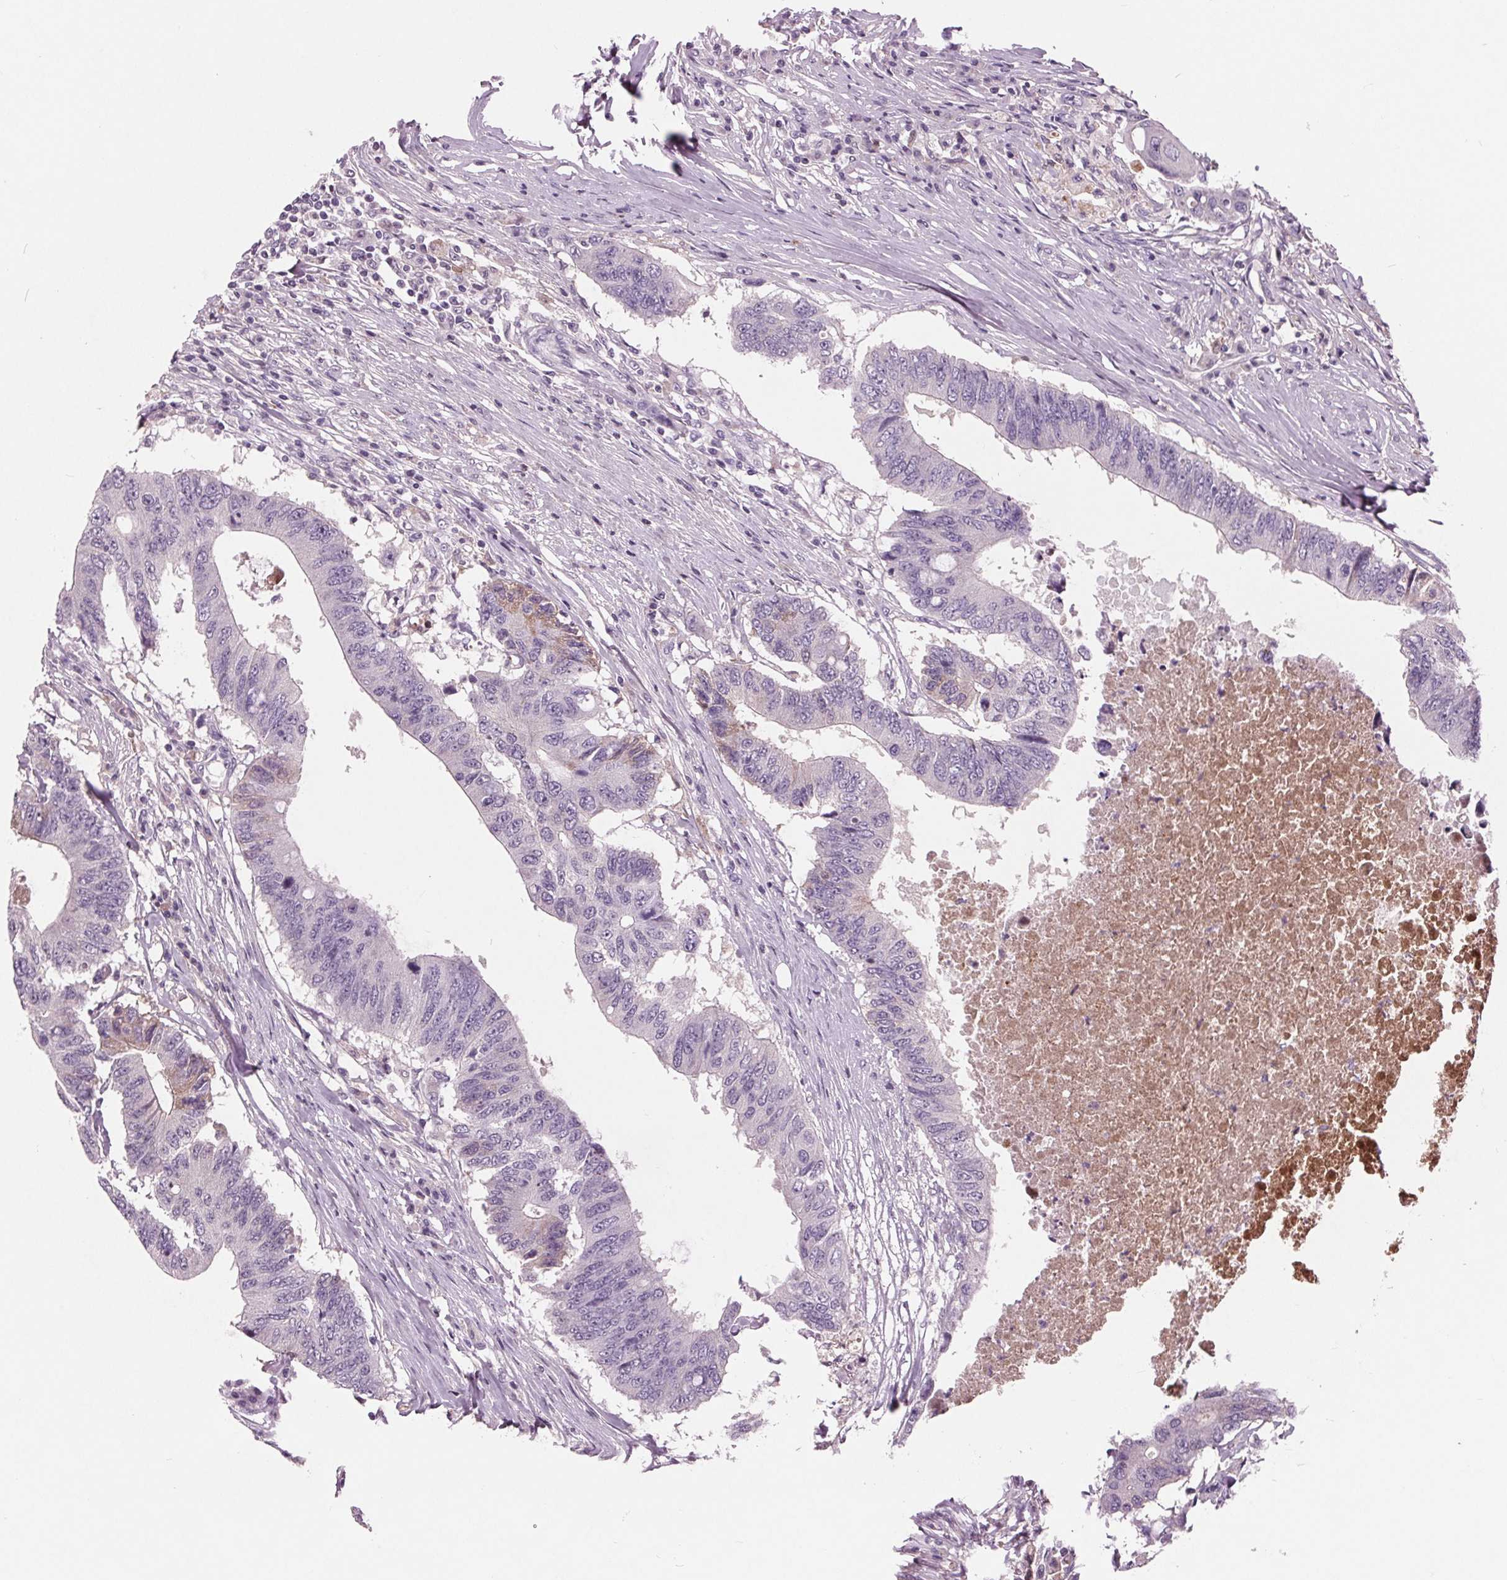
{"staining": {"intensity": "negative", "quantity": "none", "location": "none"}, "tissue": "colorectal cancer", "cell_type": "Tumor cells", "image_type": "cancer", "snomed": [{"axis": "morphology", "description": "Adenocarcinoma, NOS"}, {"axis": "topography", "description": "Colon"}], "caption": "Colorectal cancer (adenocarcinoma) was stained to show a protein in brown. There is no significant staining in tumor cells.", "gene": "C6", "patient": {"sex": "male", "age": 71}}